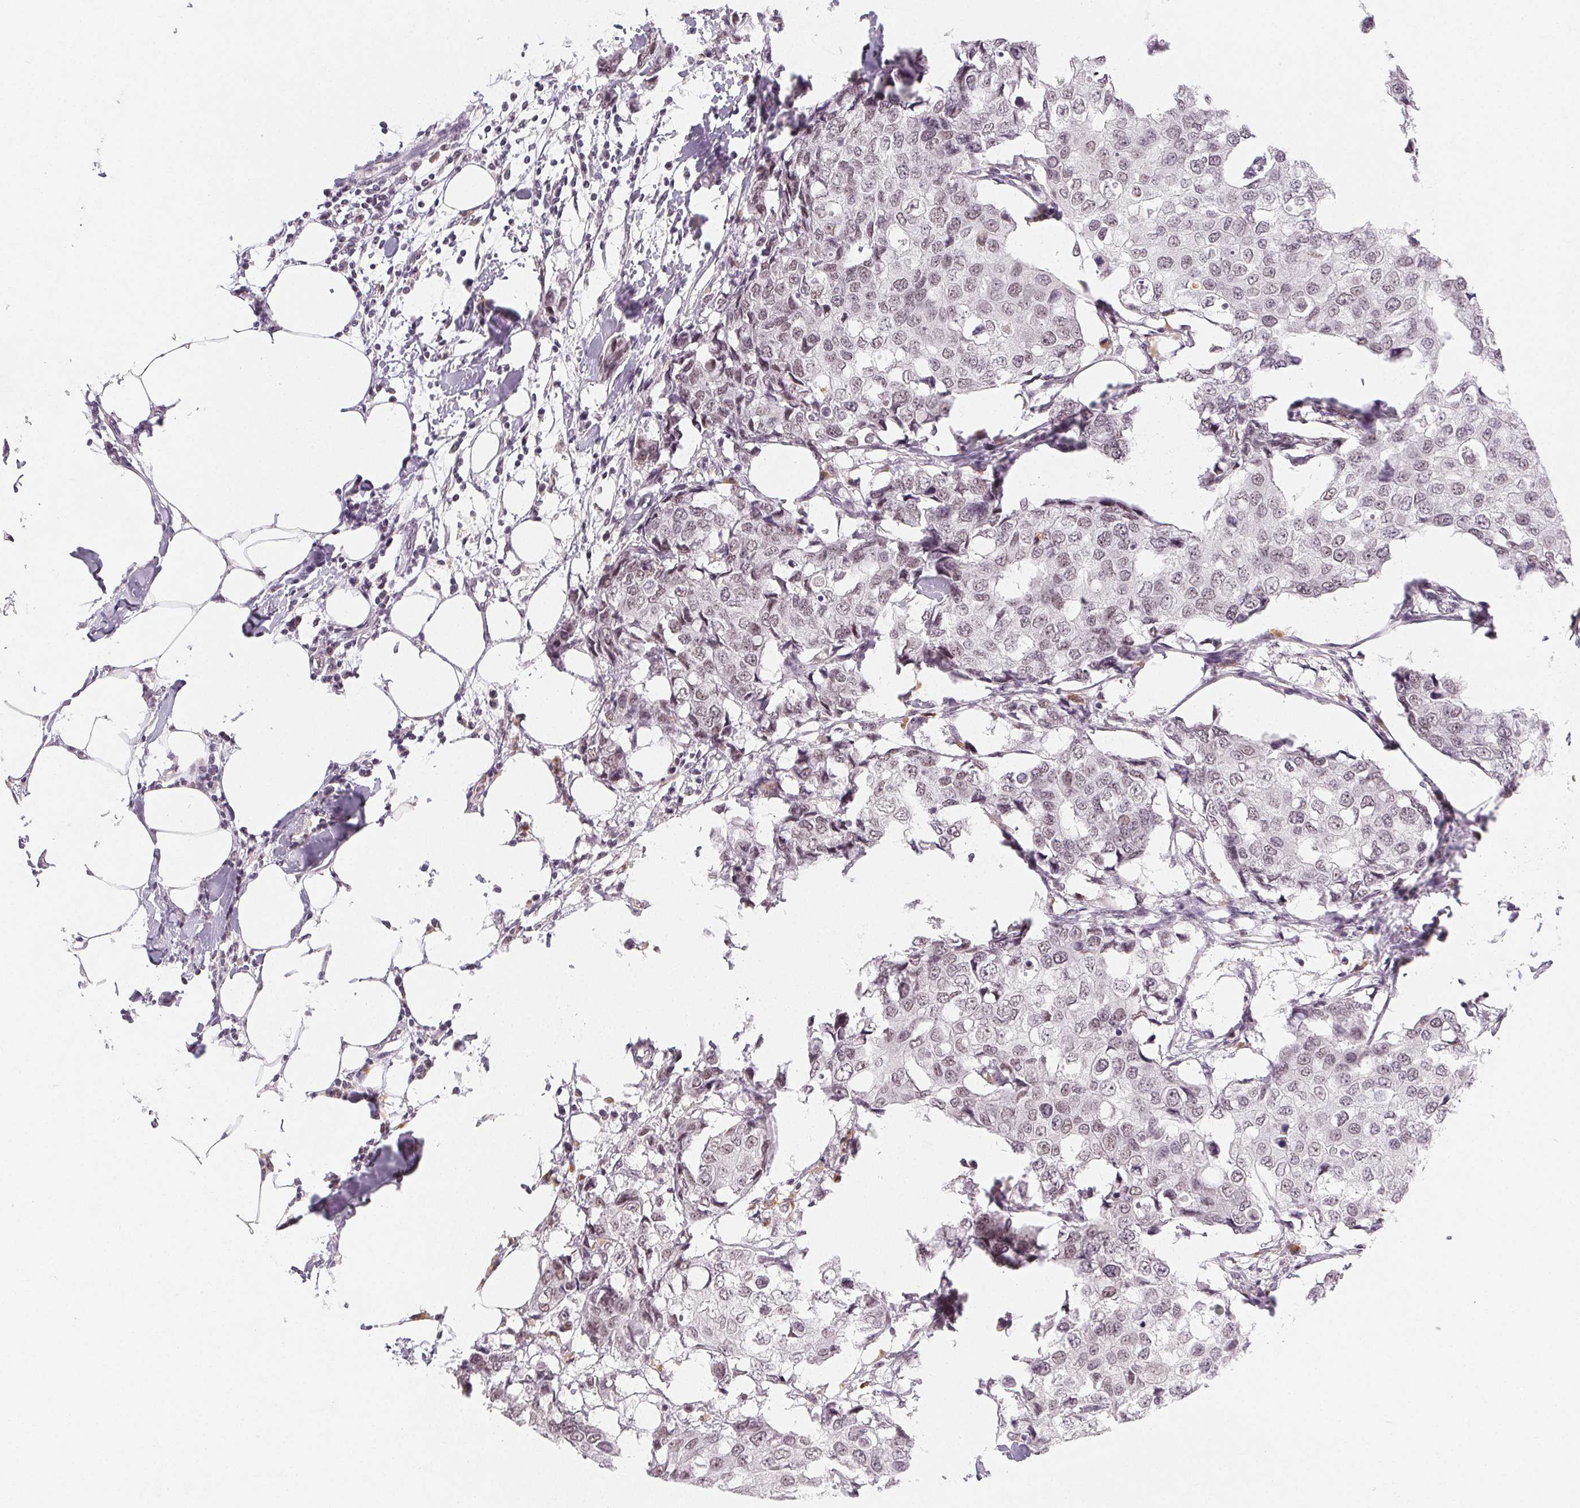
{"staining": {"intensity": "negative", "quantity": "none", "location": "none"}, "tissue": "breast cancer", "cell_type": "Tumor cells", "image_type": "cancer", "snomed": [{"axis": "morphology", "description": "Duct carcinoma"}, {"axis": "topography", "description": "Breast"}], "caption": "The histopathology image exhibits no significant staining in tumor cells of breast cancer.", "gene": "NXF3", "patient": {"sex": "female", "age": 27}}